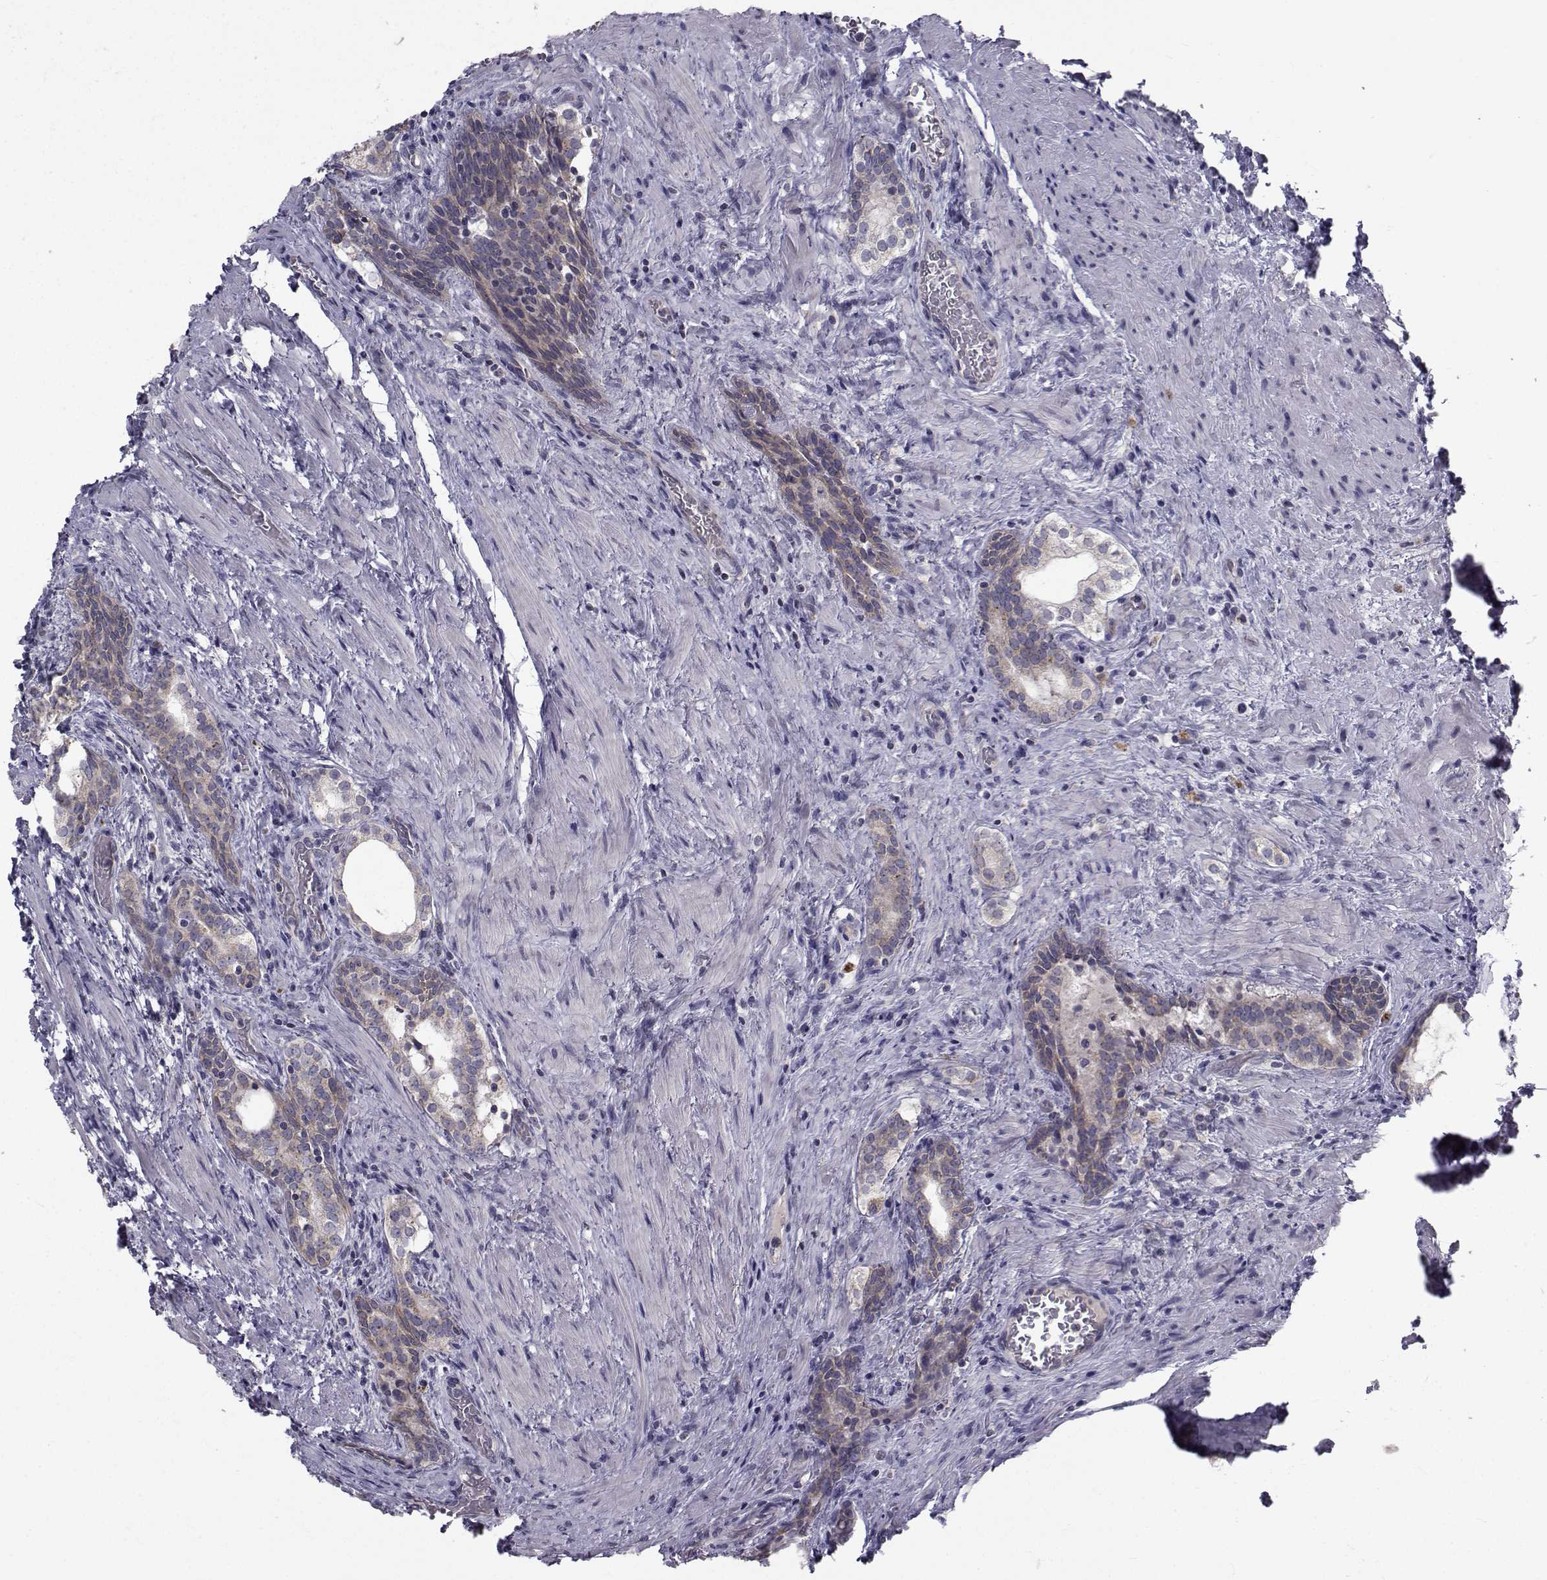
{"staining": {"intensity": "negative", "quantity": "none", "location": "none"}, "tissue": "prostate cancer", "cell_type": "Tumor cells", "image_type": "cancer", "snomed": [{"axis": "morphology", "description": "Adenocarcinoma, NOS"}, {"axis": "morphology", "description": "Adenocarcinoma, High grade"}, {"axis": "topography", "description": "Prostate"}], "caption": "Immunohistochemical staining of prostate cancer demonstrates no significant expression in tumor cells.", "gene": "ANGPT1", "patient": {"sex": "male", "age": 61}}